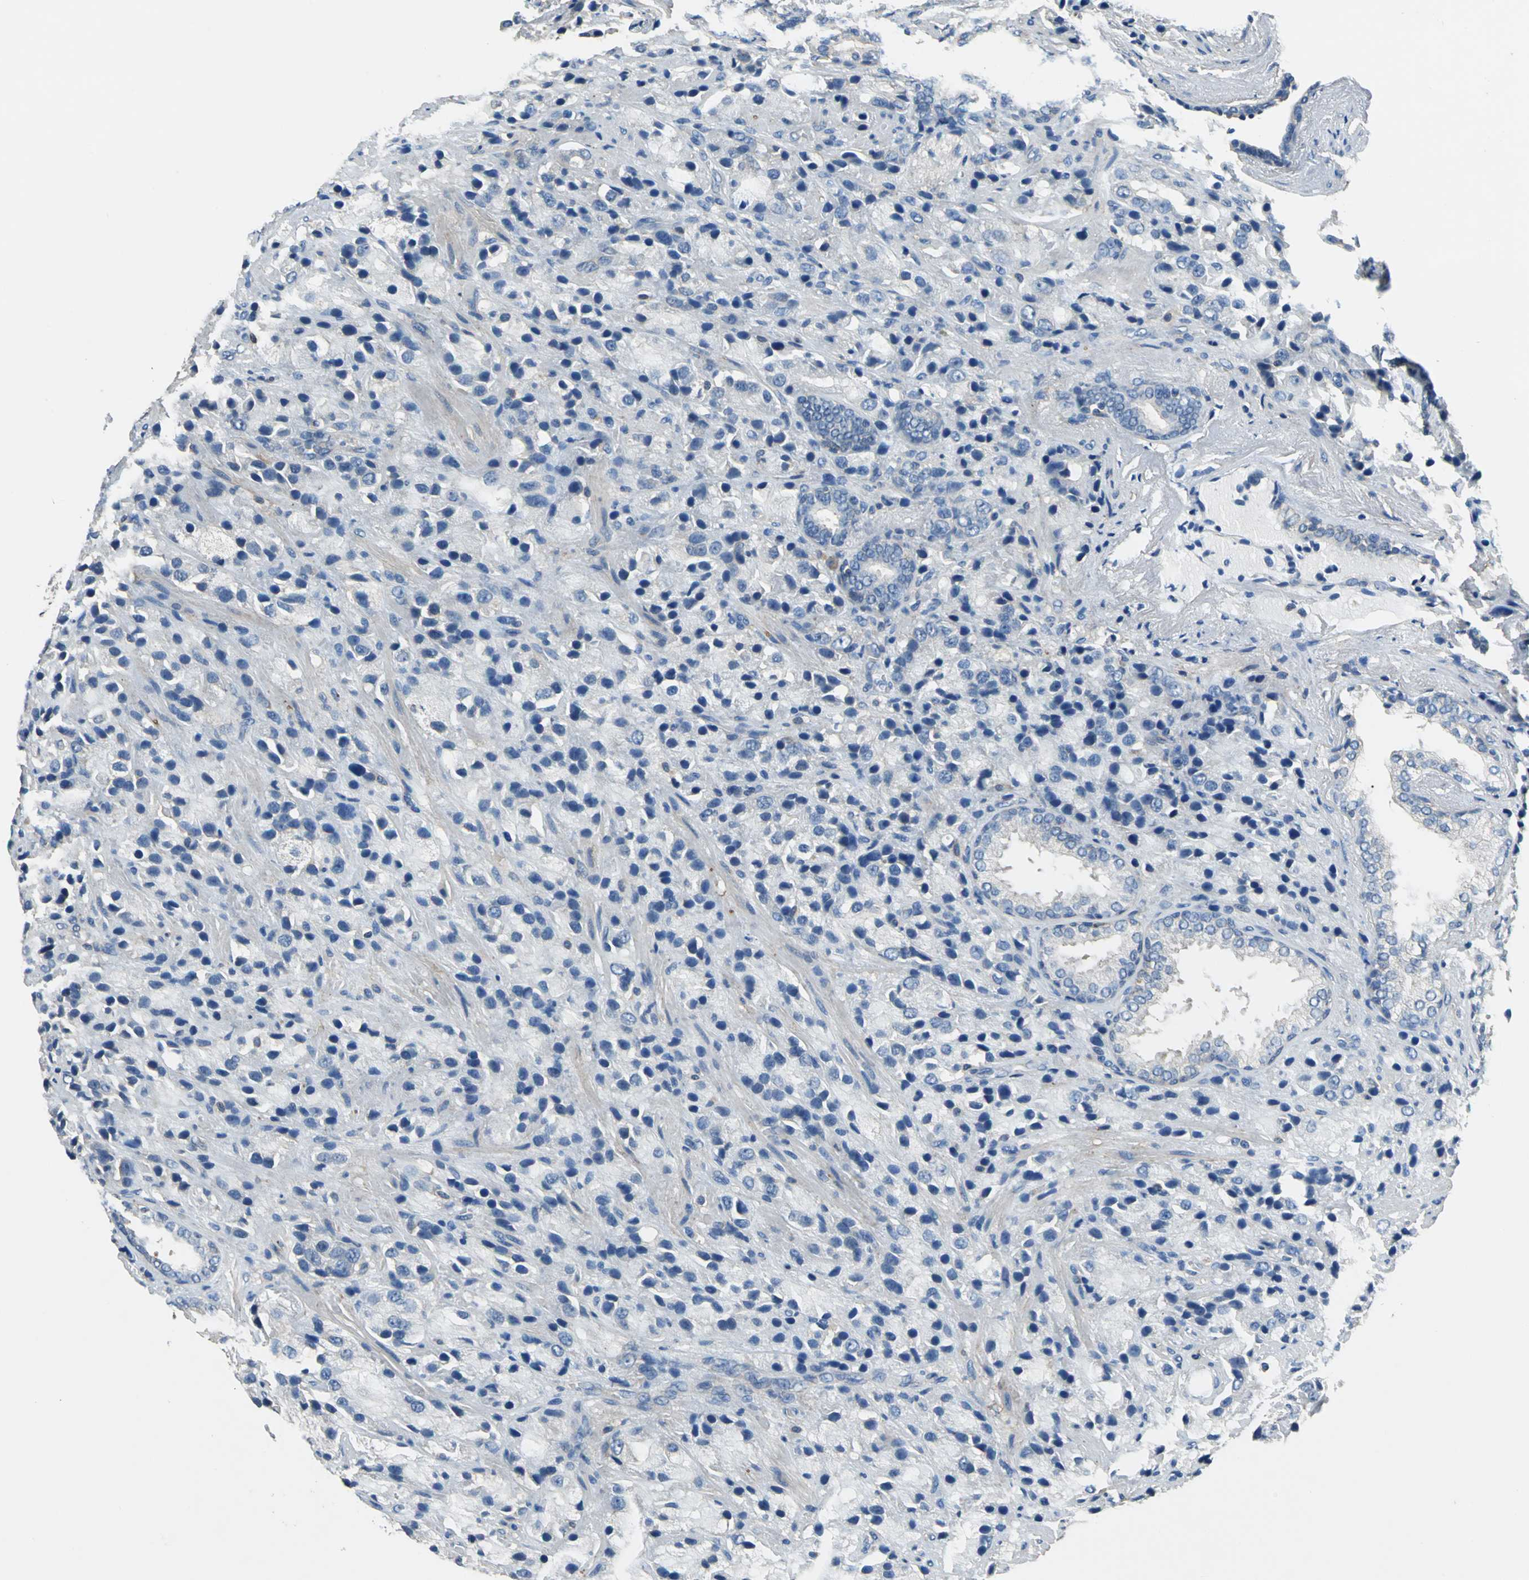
{"staining": {"intensity": "negative", "quantity": "none", "location": "none"}, "tissue": "prostate cancer", "cell_type": "Tumor cells", "image_type": "cancer", "snomed": [{"axis": "morphology", "description": "Adenocarcinoma, High grade"}, {"axis": "topography", "description": "Prostate"}], "caption": "Prostate adenocarcinoma (high-grade) was stained to show a protein in brown. There is no significant staining in tumor cells.", "gene": "PRKCA", "patient": {"sex": "male", "age": 70}}